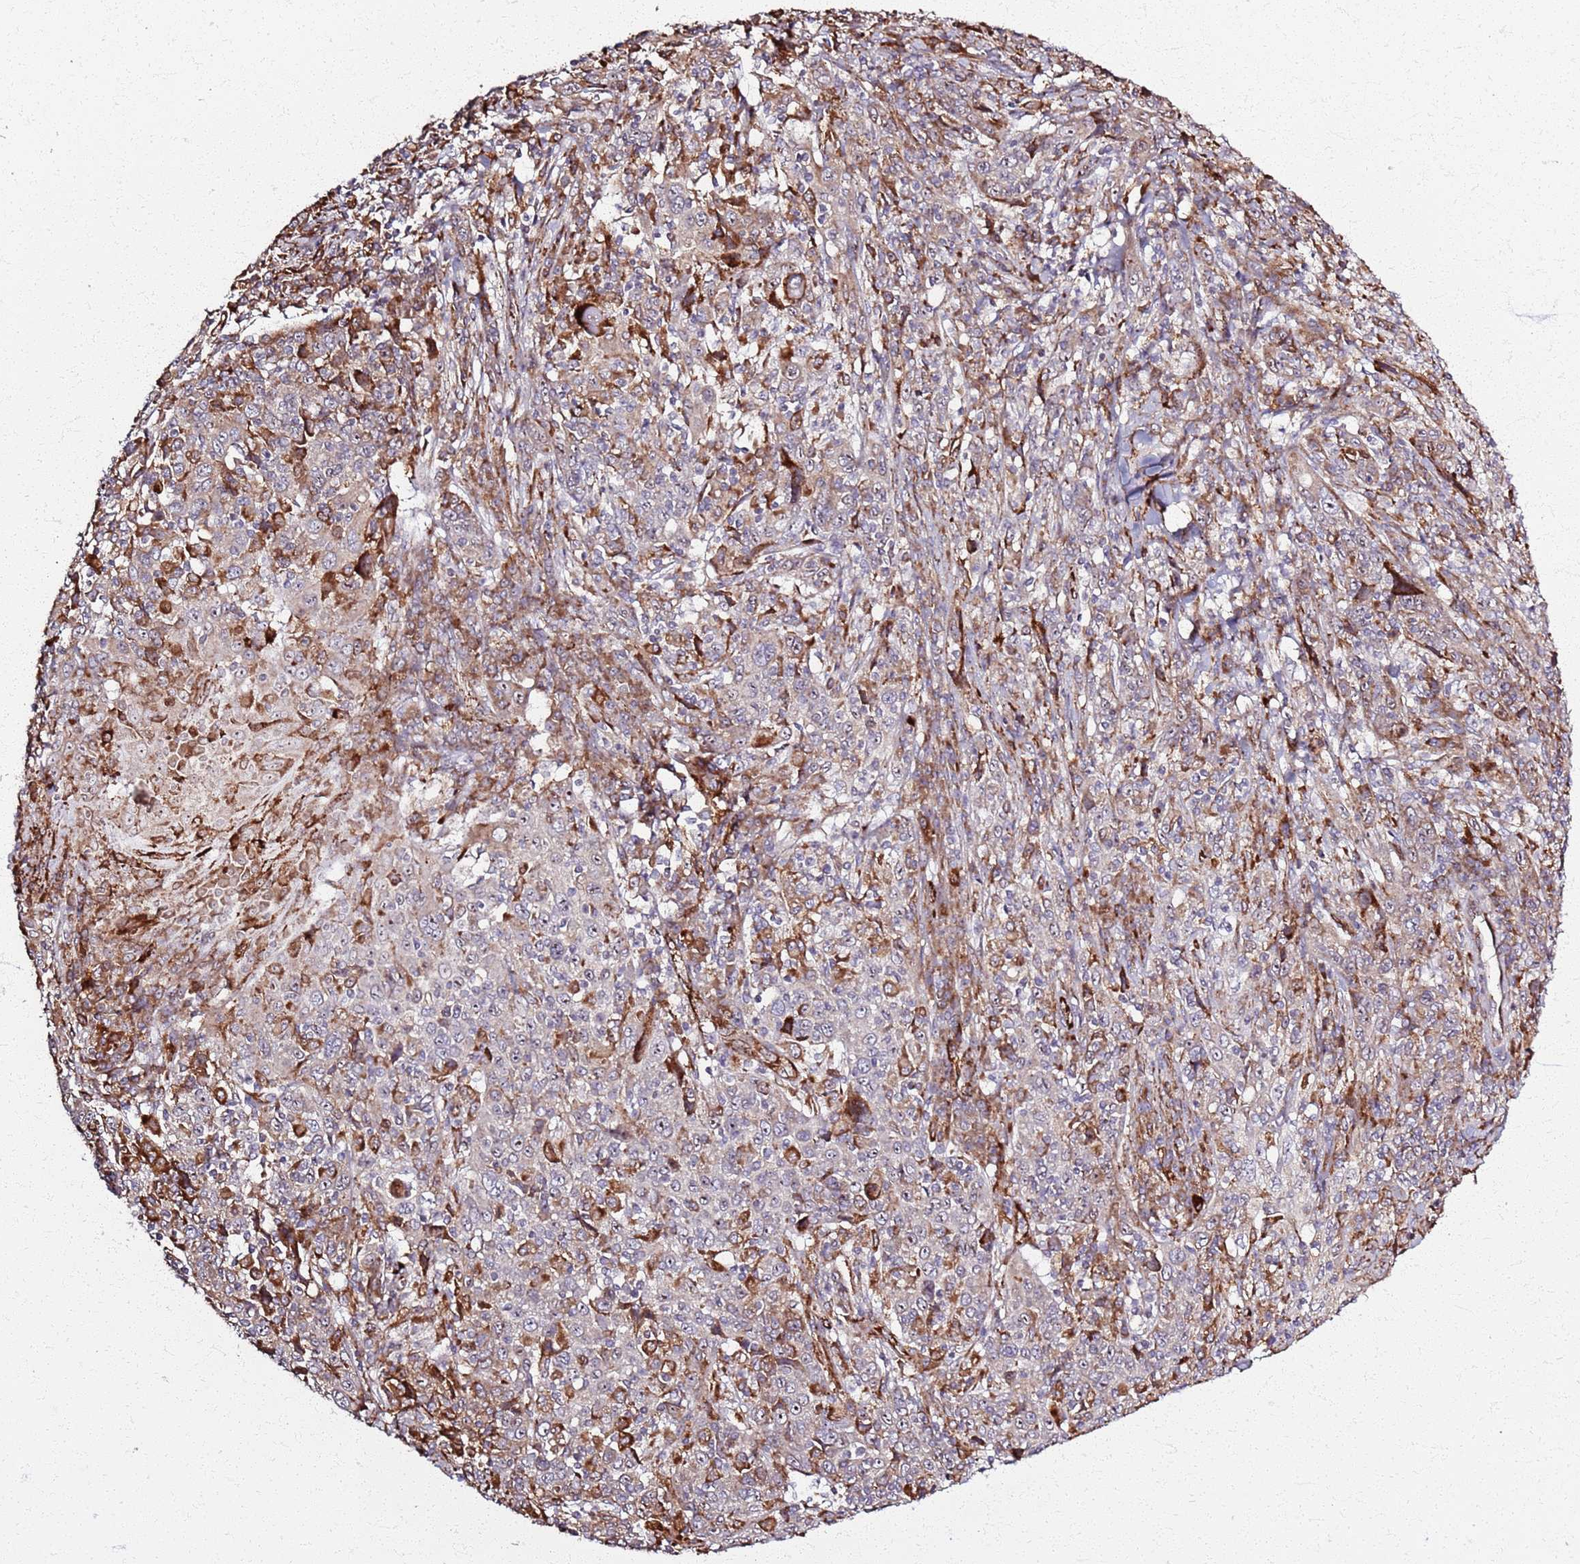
{"staining": {"intensity": "moderate", "quantity": "<25%", "location": "cytoplasmic/membranous"}, "tissue": "cervical cancer", "cell_type": "Tumor cells", "image_type": "cancer", "snomed": [{"axis": "morphology", "description": "Squamous cell carcinoma, NOS"}, {"axis": "topography", "description": "Cervix"}], "caption": "Cervical cancer (squamous cell carcinoma) stained for a protein (brown) demonstrates moderate cytoplasmic/membranous positive positivity in approximately <25% of tumor cells.", "gene": "KRI1", "patient": {"sex": "female", "age": 46}}